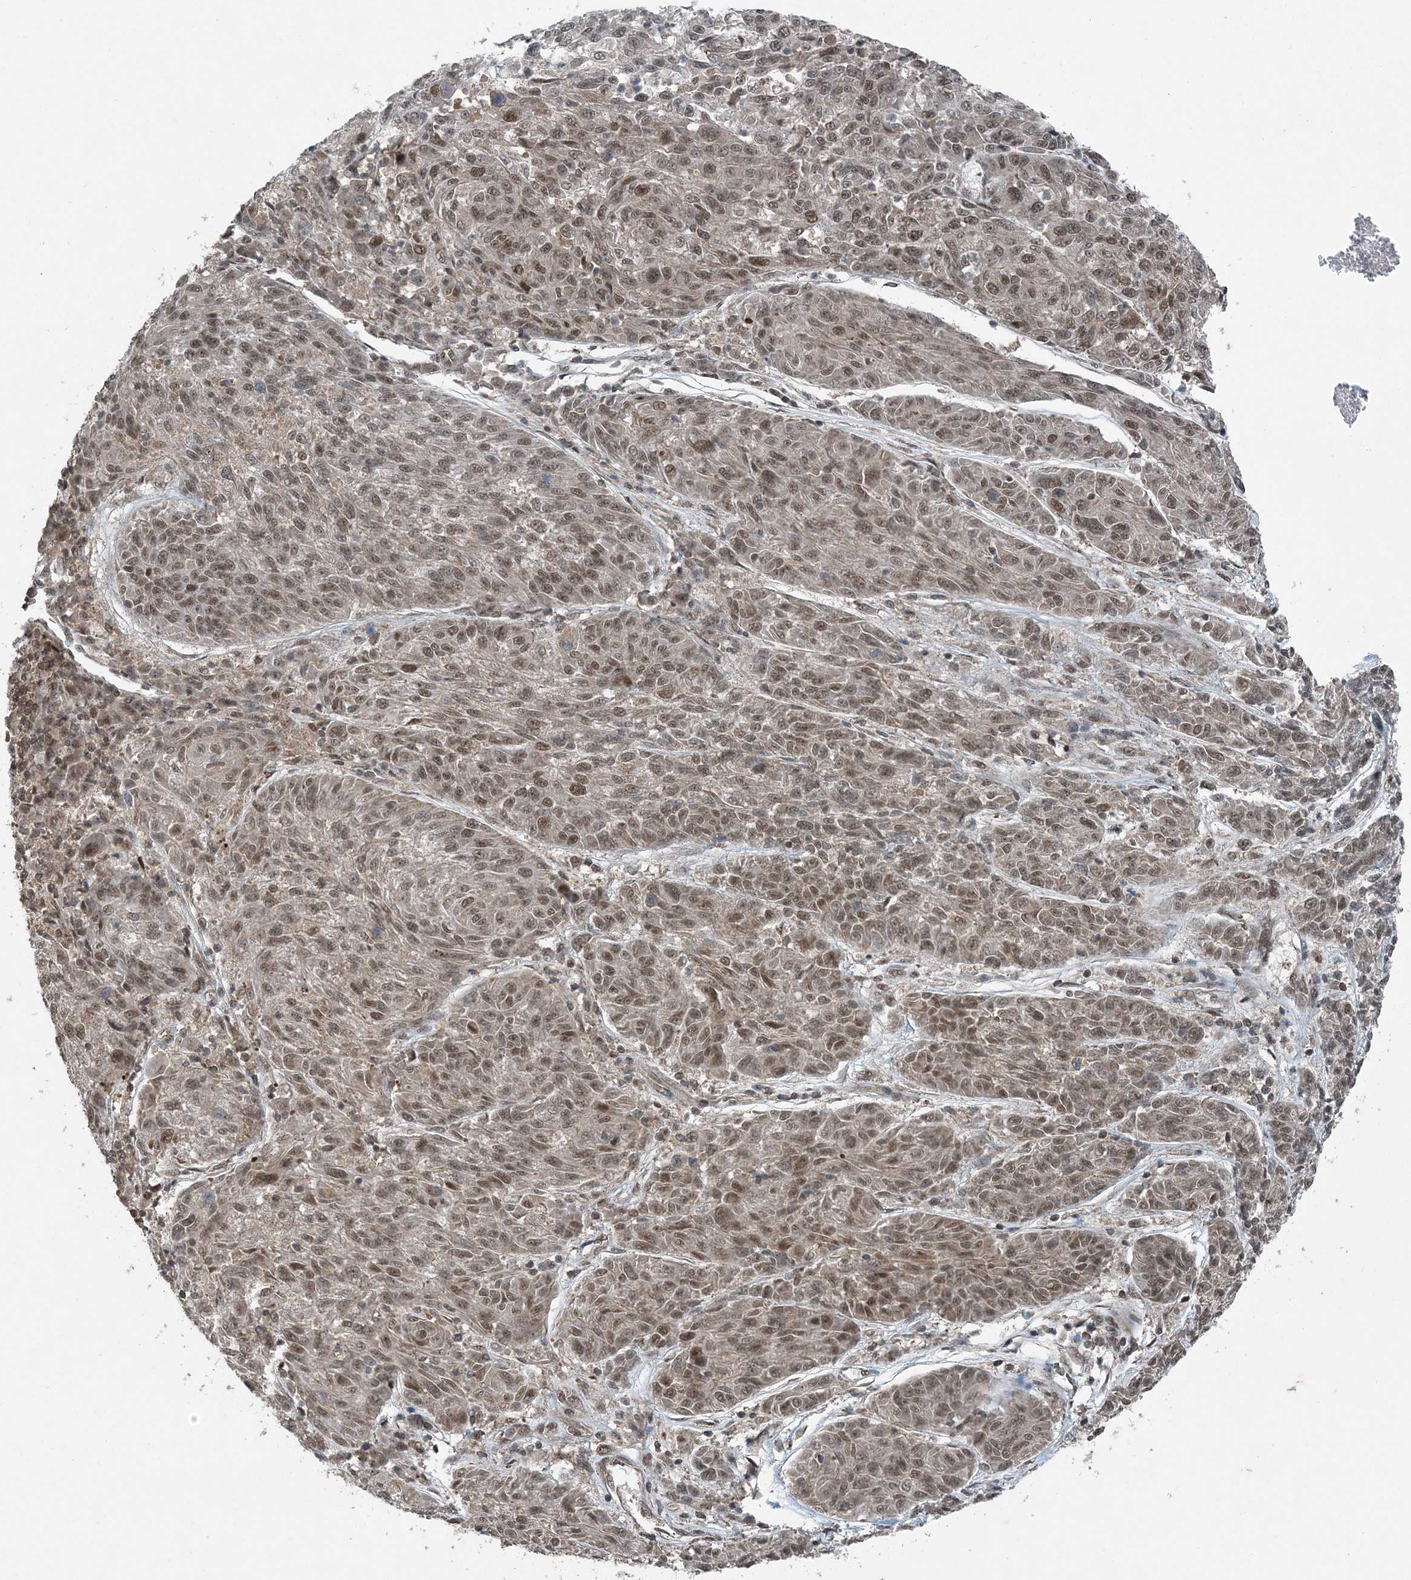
{"staining": {"intensity": "moderate", "quantity": ">75%", "location": "nuclear"}, "tissue": "melanoma", "cell_type": "Tumor cells", "image_type": "cancer", "snomed": [{"axis": "morphology", "description": "Malignant melanoma, NOS"}, {"axis": "topography", "description": "Skin"}], "caption": "Immunohistochemical staining of human malignant melanoma shows medium levels of moderate nuclear positivity in about >75% of tumor cells.", "gene": "COPS7B", "patient": {"sex": "male", "age": 53}}